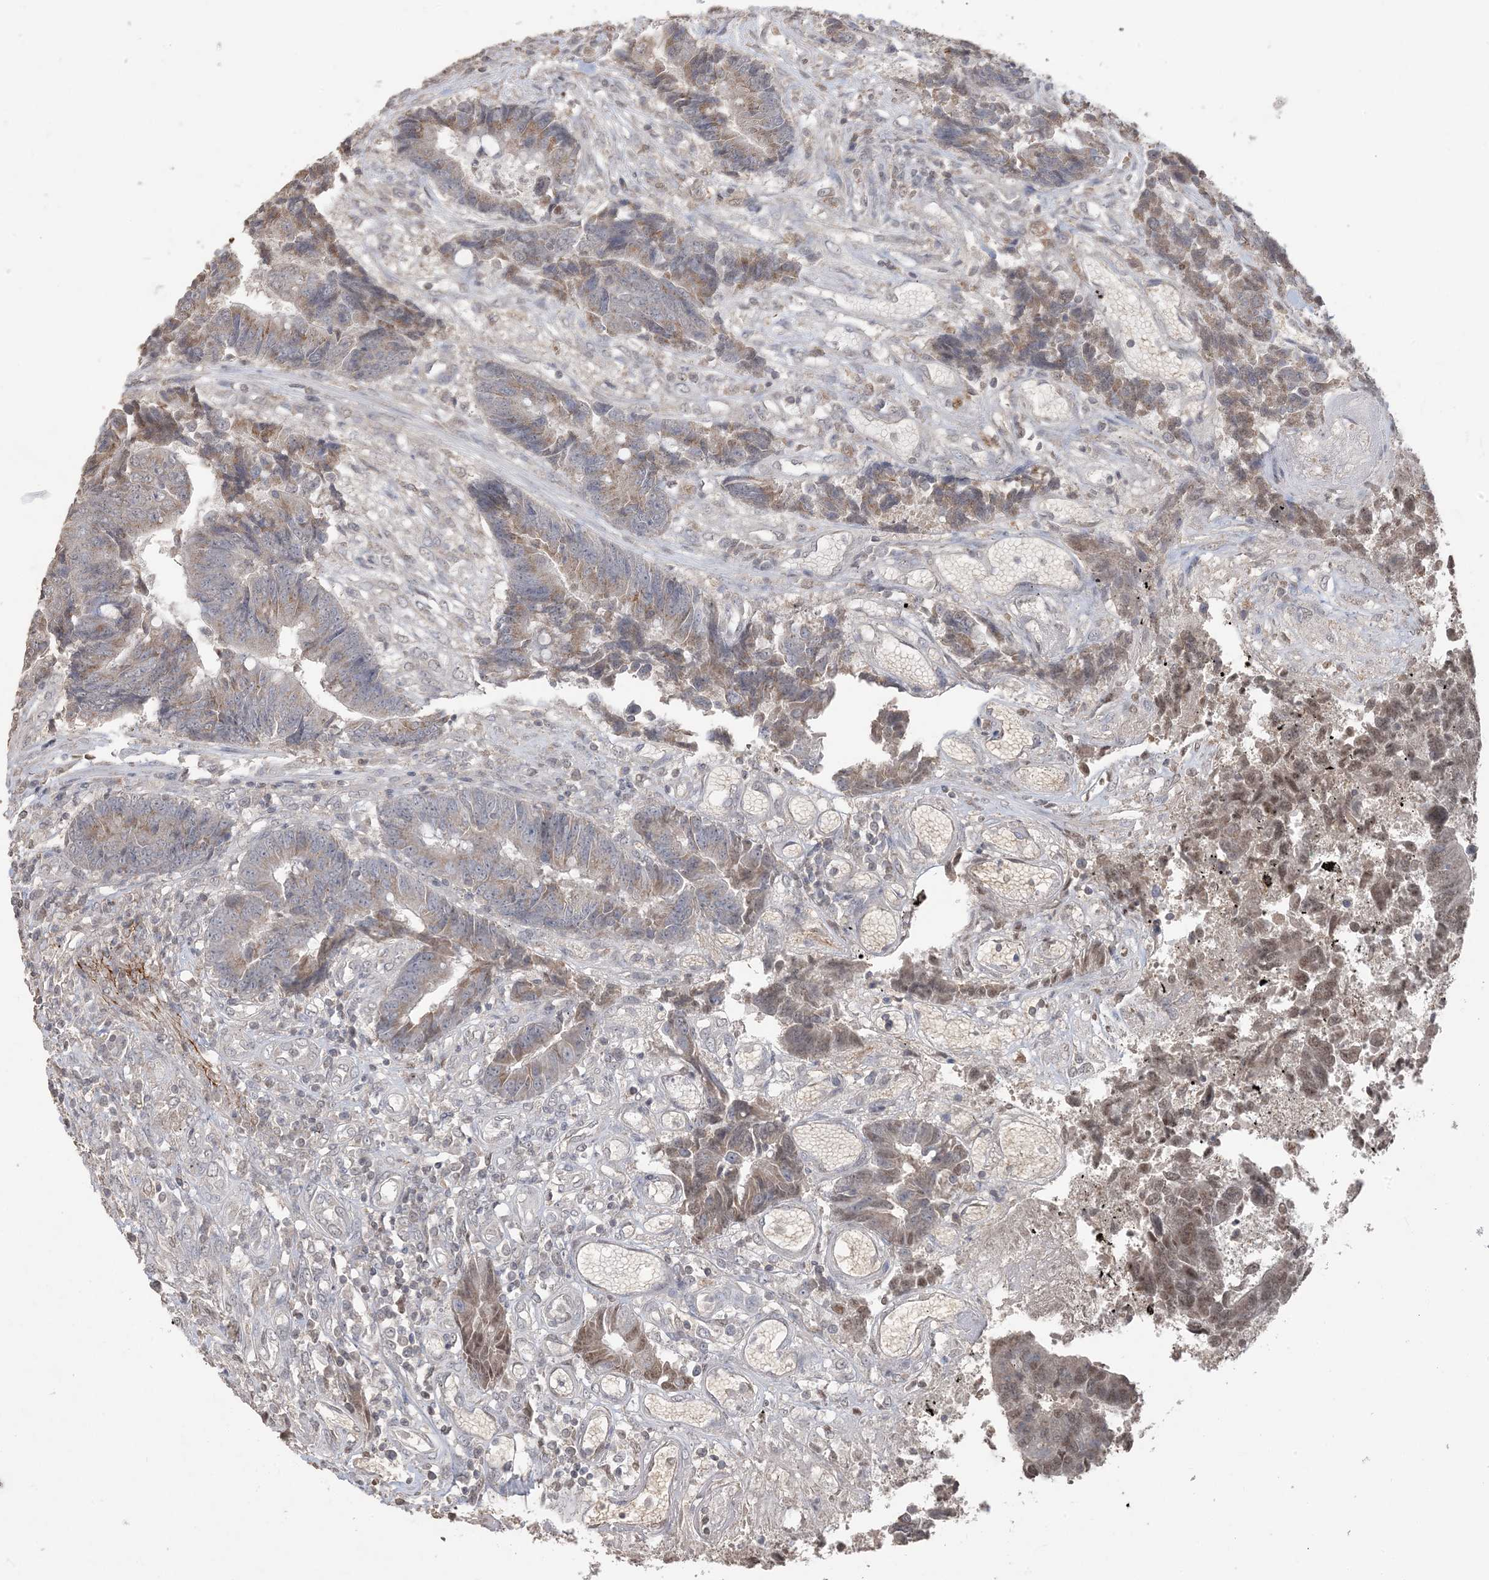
{"staining": {"intensity": "weak", "quantity": "25%-75%", "location": "cytoplasmic/membranous"}, "tissue": "colorectal cancer", "cell_type": "Tumor cells", "image_type": "cancer", "snomed": [{"axis": "morphology", "description": "Adenocarcinoma, NOS"}, {"axis": "topography", "description": "Rectum"}], "caption": "Colorectal cancer (adenocarcinoma) stained with DAB (3,3'-diaminobenzidine) IHC displays low levels of weak cytoplasmic/membranous positivity in approximately 25%-75% of tumor cells. (Stains: DAB in brown, nuclei in blue, Microscopy: brightfield microscopy at high magnification).", "gene": "XRN1", "patient": {"sex": "male", "age": 84}}